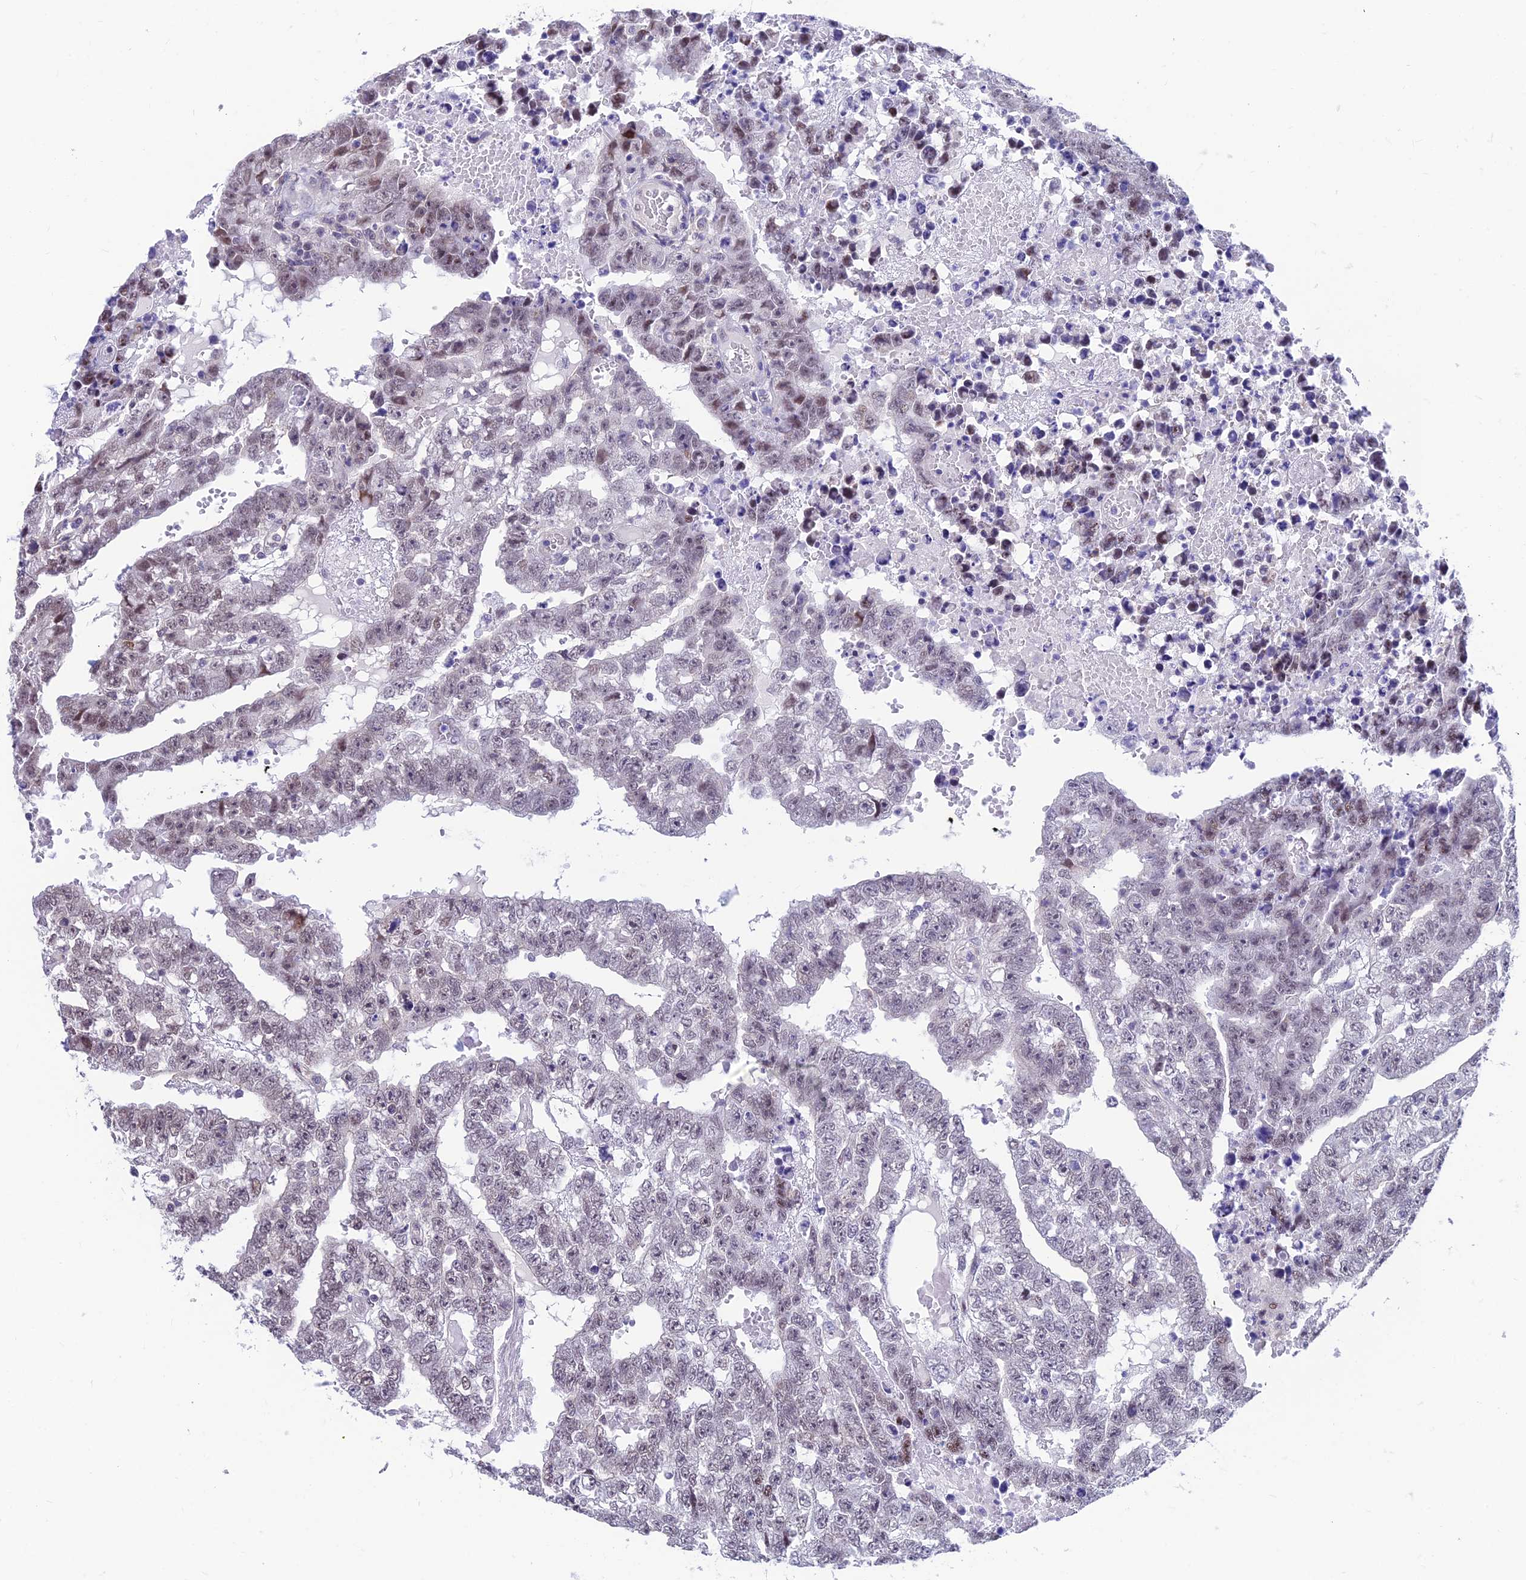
{"staining": {"intensity": "weak", "quantity": "<25%", "location": "nuclear"}, "tissue": "testis cancer", "cell_type": "Tumor cells", "image_type": "cancer", "snomed": [{"axis": "morphology", "description": "Carcinoma, Embryonal, NOS"}, {"axis": "topography", "description": "Testis"}], "caption": "Immunohistochemistry (IHC) micrograph of human testis embryonal carcinoma stained for a protein (brown), which reveals no expression in tumor cells. (DAB (3,3'-diaminobenzidine) immunohistochemistry (IHC) visualized using brightfield microscopy, high magnification).", "gene": "KIAA1191", "patient": {"sex": "male", "age": 25}}